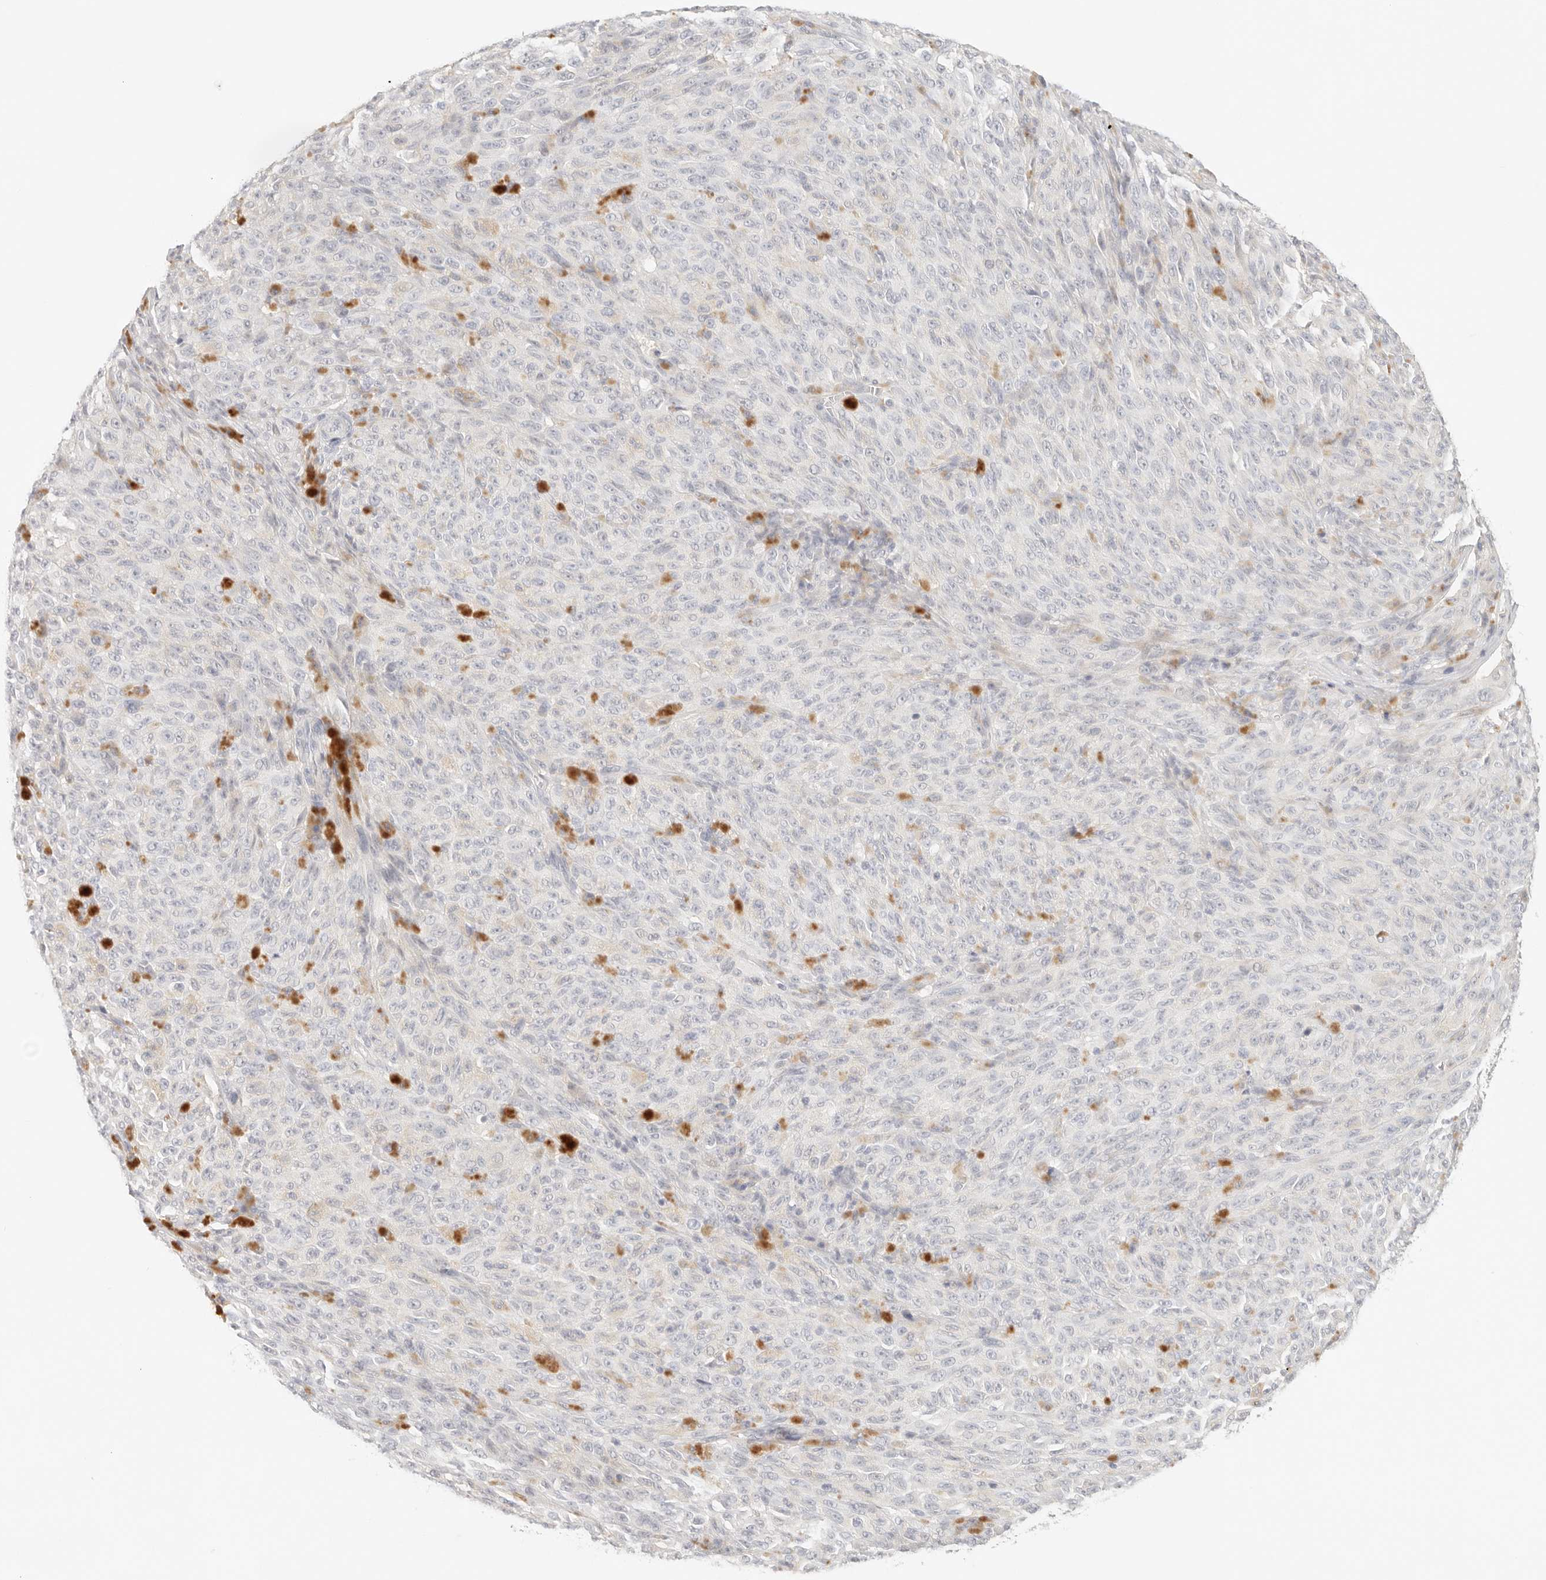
{"staining": {"intensity": "negative", "quantity": "none", "location": "none"}, "tissue": "melanoma", "cell_type": "Tumor cells", "image_type": "cancer", "snomed": [{"axis": "morphology", "description": "Malignant melanoma, NOS"}, {"axis": "topography", "description": "Skin"}], "caption": "An image of malignant melanoma stained for a protein reveals no brown staining in tumor cells.", "gene": "SPHK1", "patient": {"sex": "female", "age": 82}}